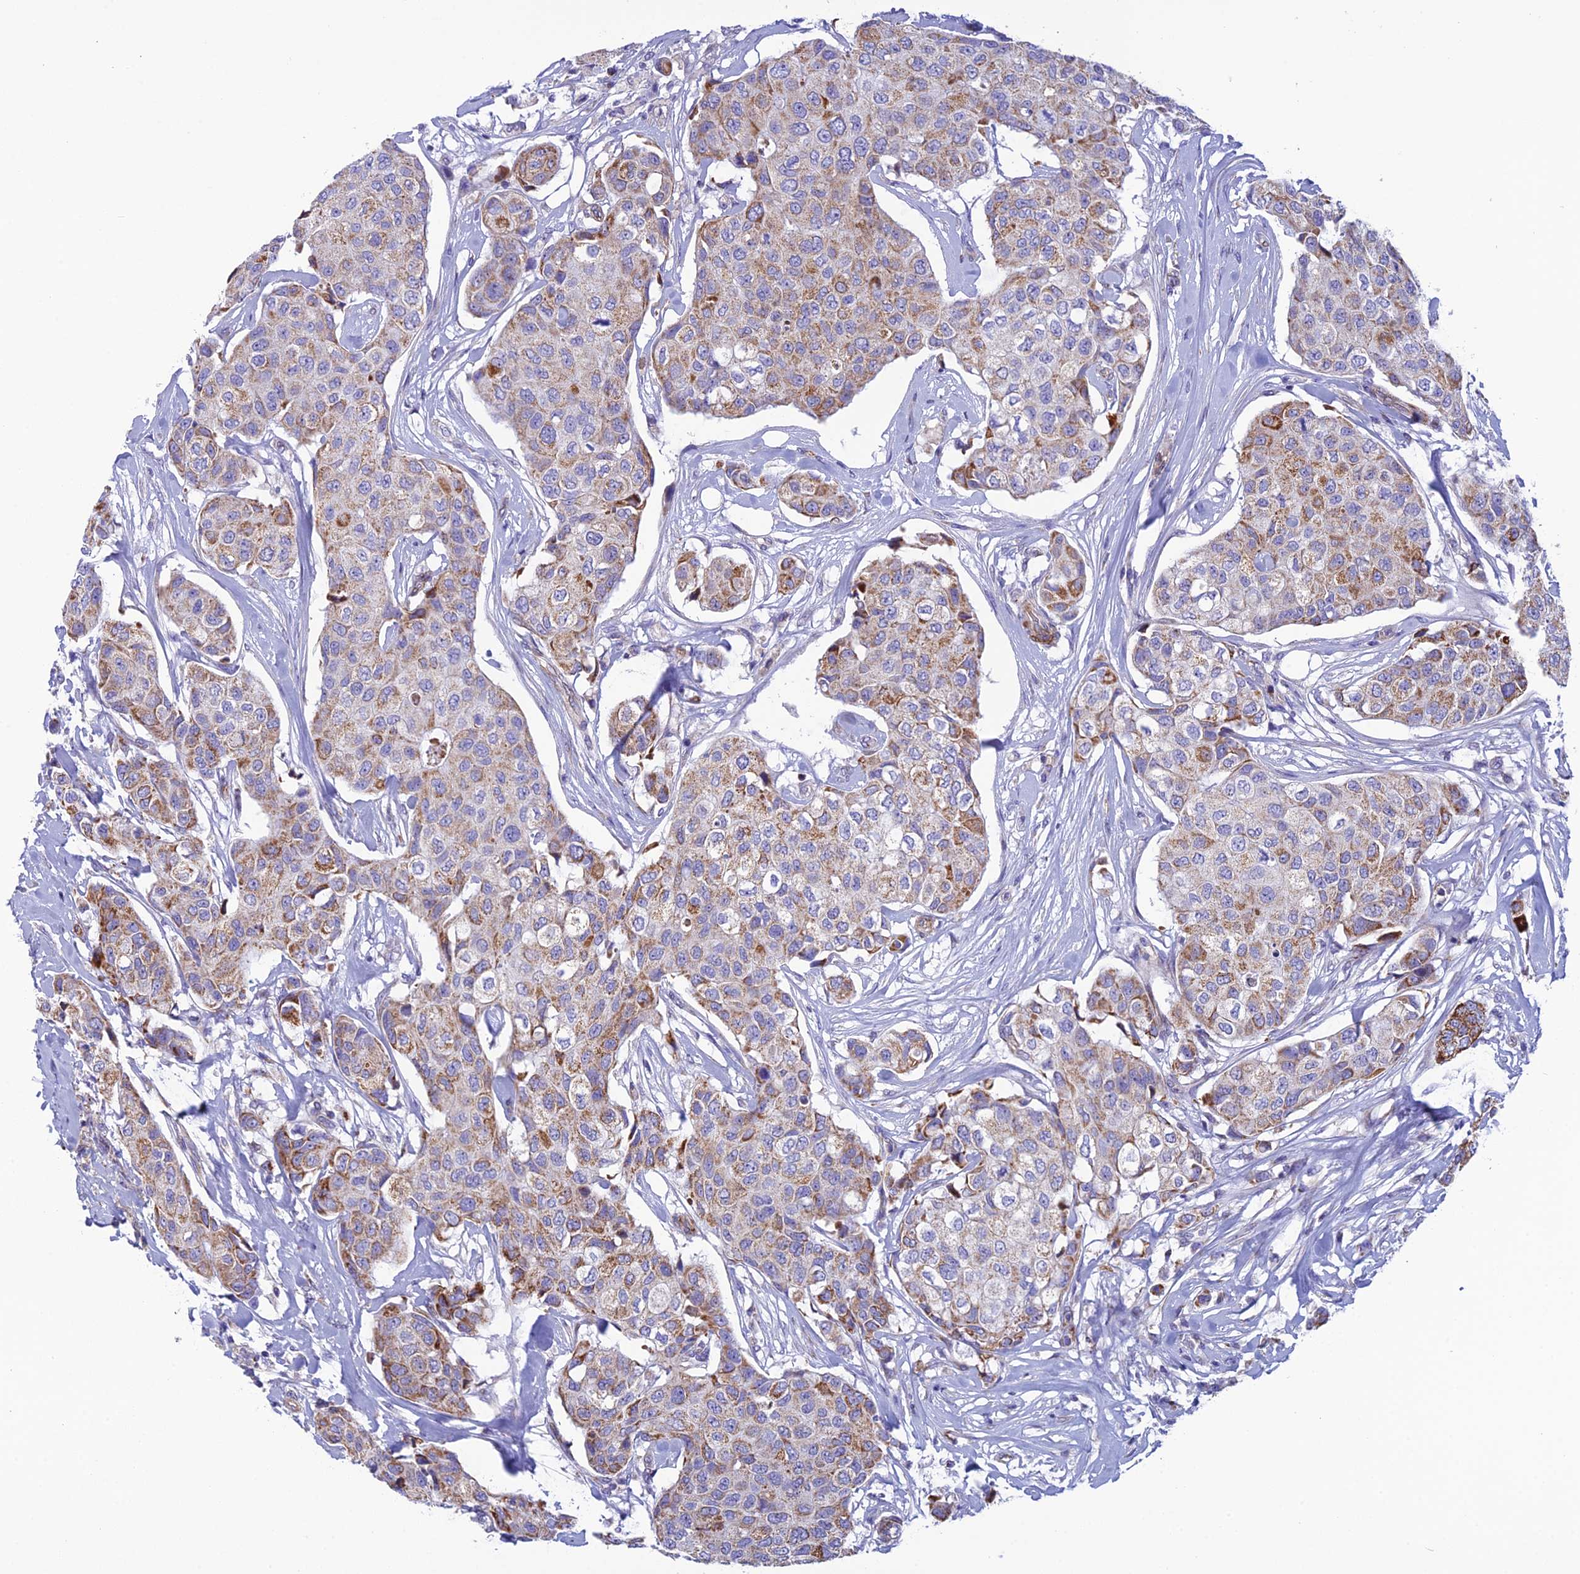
{"staining": {"intensity": "moderate", "quantity": ">75%", "location": "cytoplasmic/membranous"}, "tissue": "breast cancer", "cell_type": "Tumor cells", "image_type": "cancer", "snomed": [{"axis": "morphology", "description": "Duct carcinoma"}, {"axis": "topography", "description": "Breast"}], "caption": "A micrograph of breast cancer (infiltrating ductal carcinoma) stained for a protein exhibits moderate cytoplasmic/membranous brown staining in tumor cells.", "gene": "POMGNT1", "patient": {"sex": "female", "age": 80}}